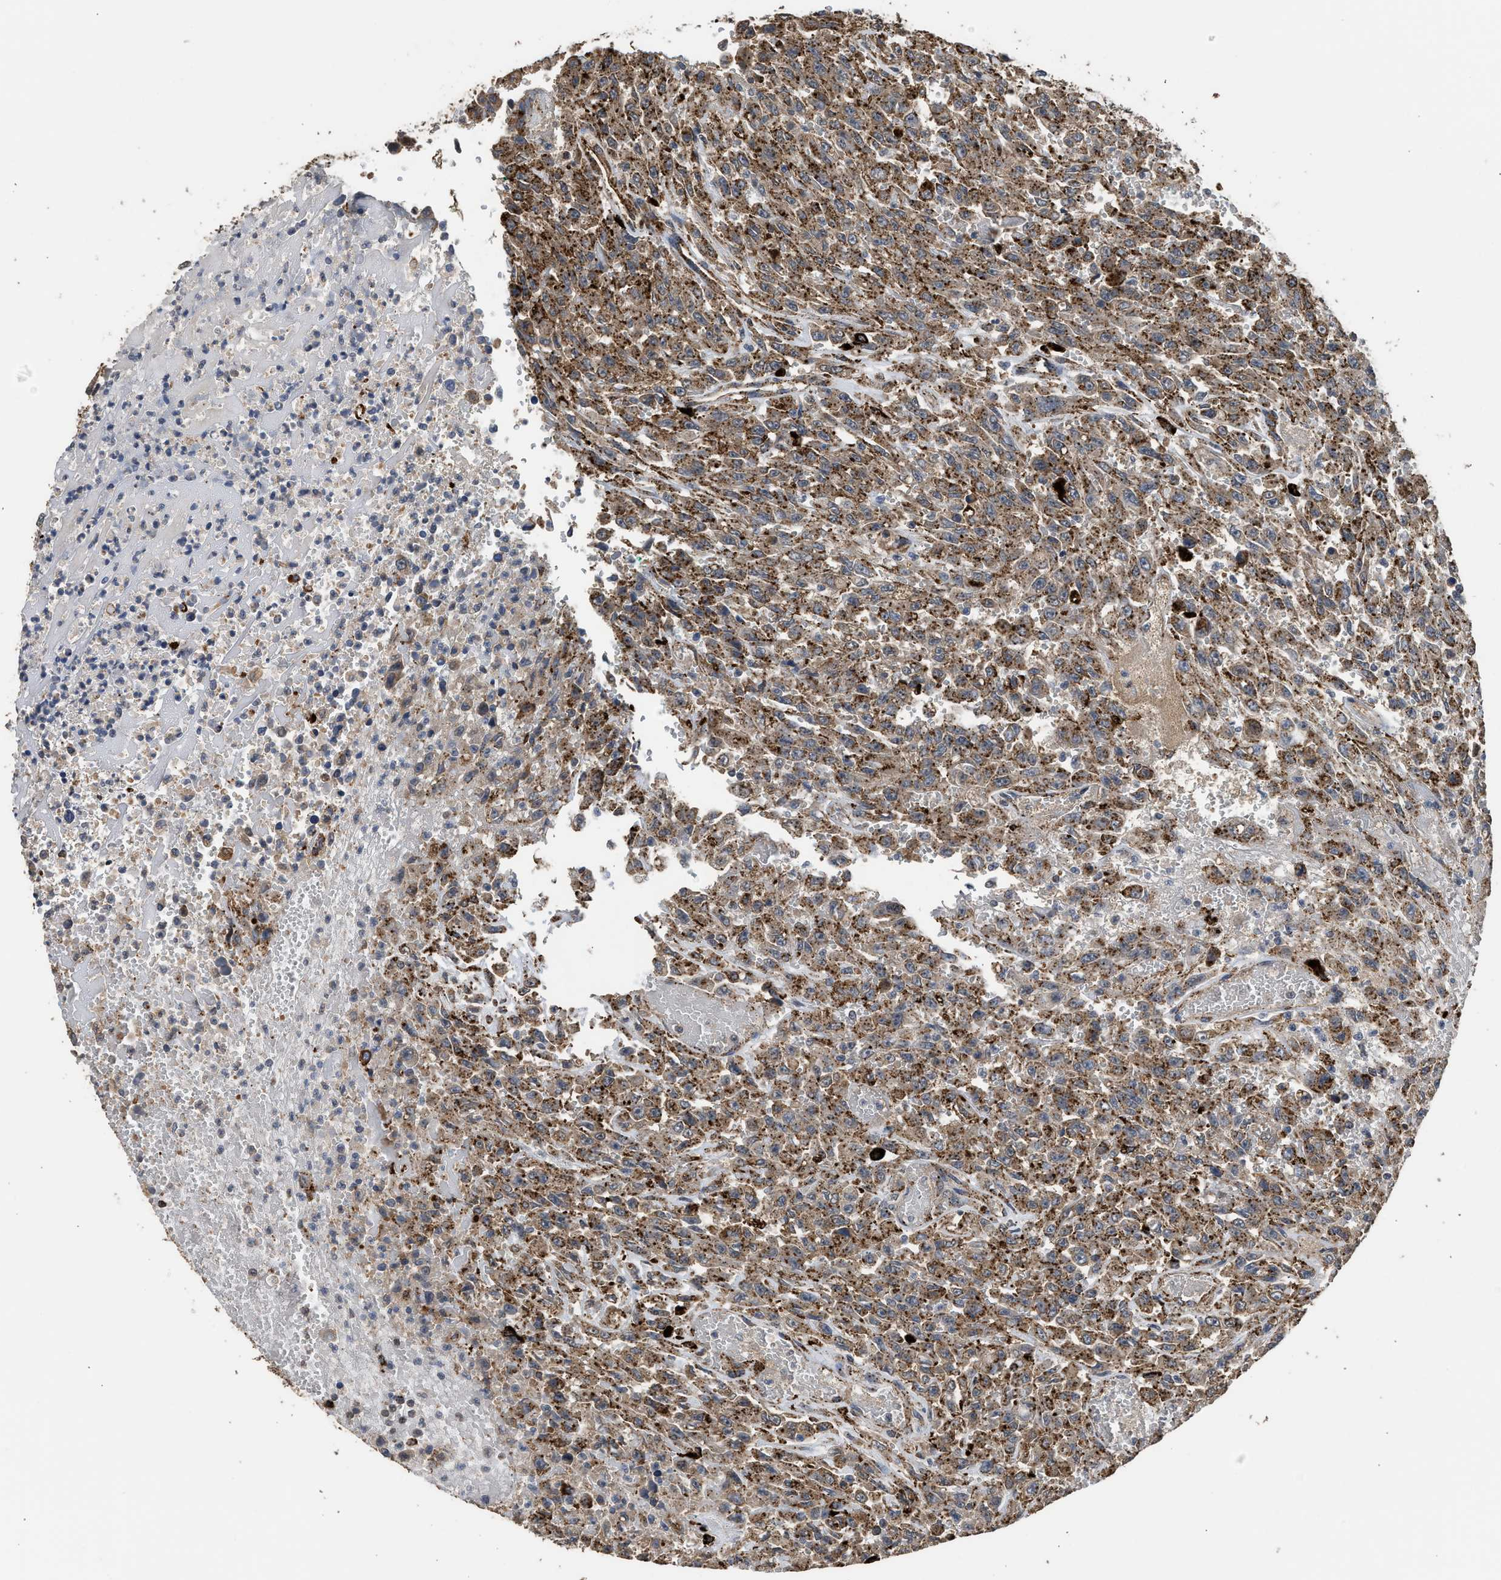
{"staining": {"intensity": "moderate", "quantity": ">75%", "location": "cytoplasmic/membranous"}, "tissue": "urothelial cancer", "cell_type": "Tumor cells", "image_type": "cancer", "snomed": [{"axis": "morphology", "description": "Urothelial carcinoma, High grade"}, {"axis": "topography", "description": "Urinary bladder"}], "caption": "Tumor cells demonstrate moderate cytoplasmic/membranous positivity in approximately >75% of cells in urothelial cancer.", "gene": "CTSV", "patient": {"sex": "male", "age": 46}}